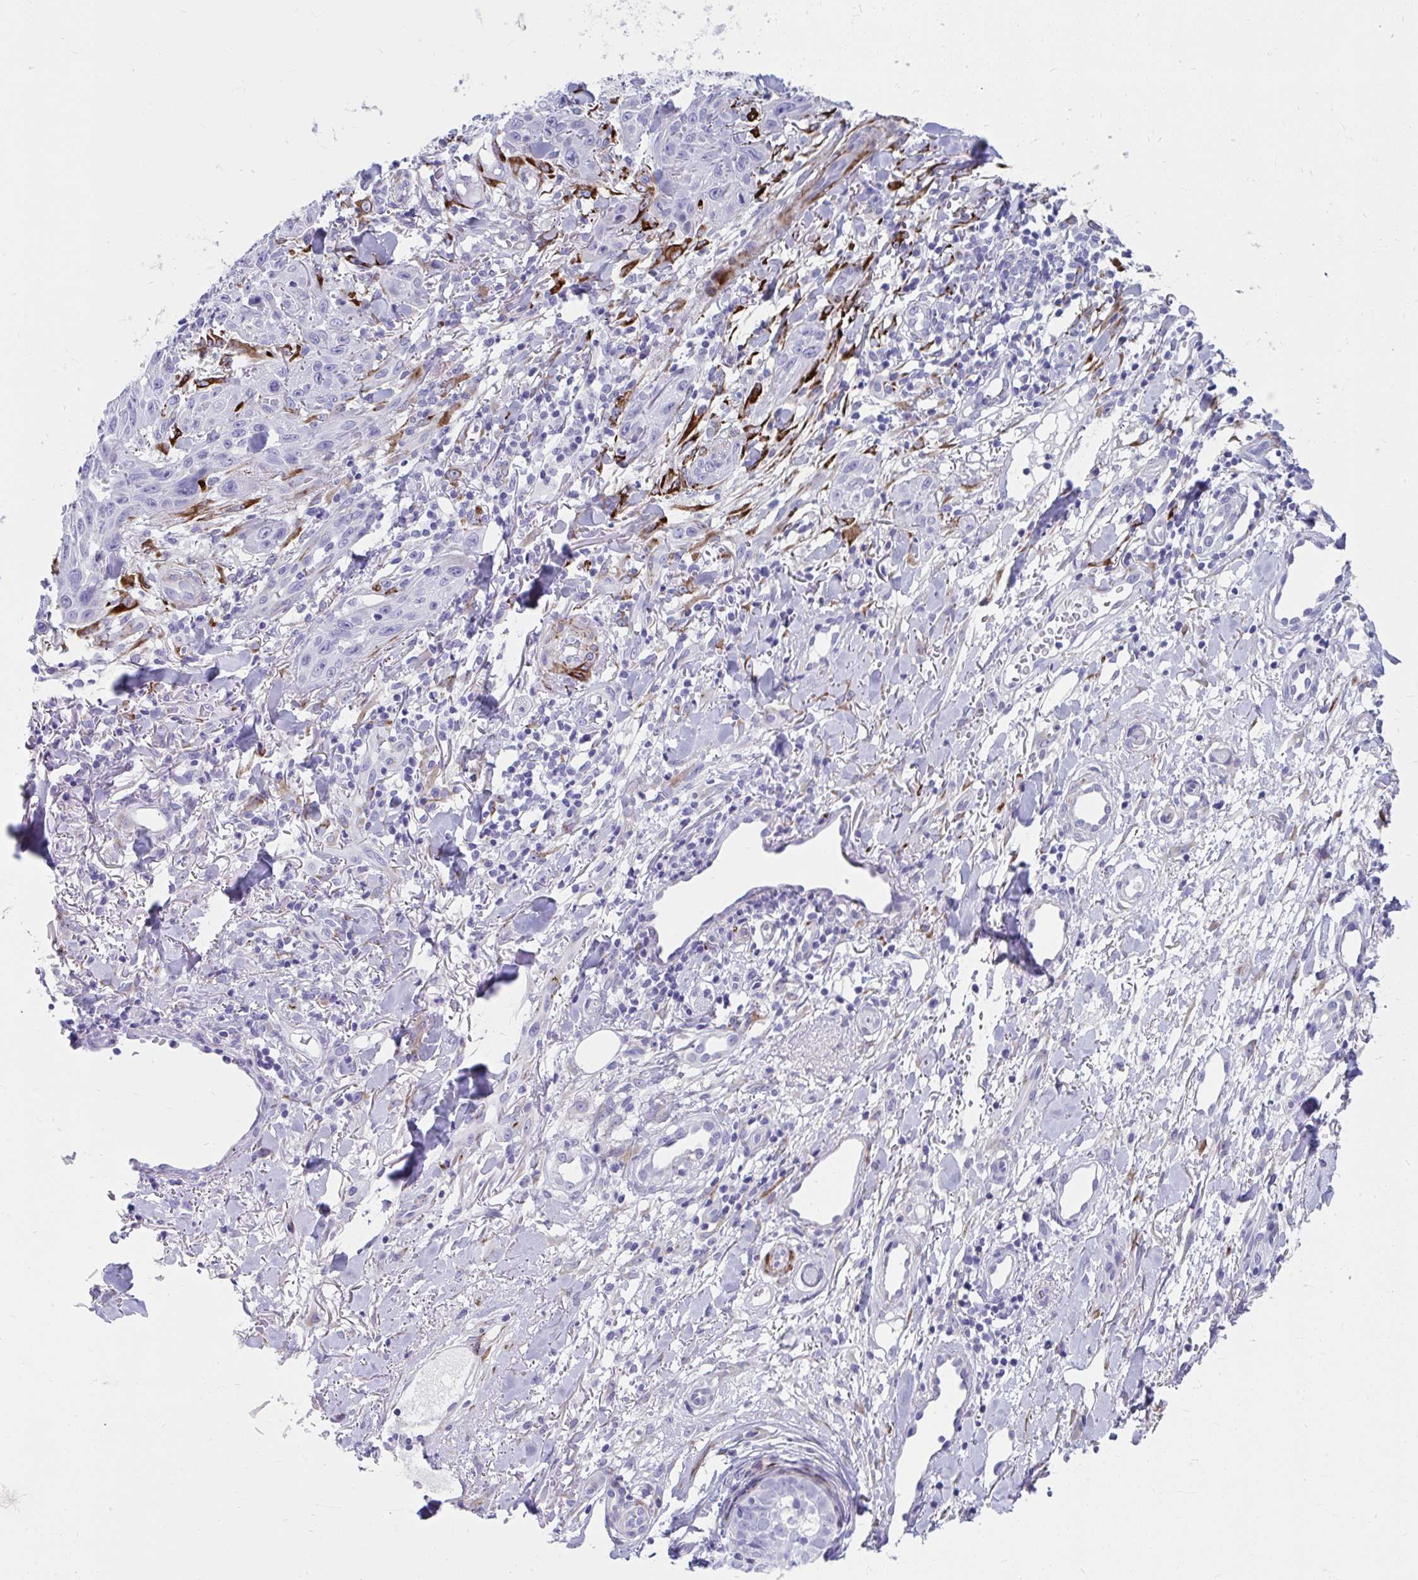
{"staining": {"intensity": "negative", "quantity": "none", "location": "none"}, "tissue": "skin cancer", "cell_type": "Tumor cells", "image_type": "cancer", "snomed": [{"axis": "morphology", "description": "Squamous cell carcinoma, NOS"}, {"axis": "topography", "description": "Skin"}], "caption": "The photomicrograph exhibits no staining of tumor cells in skin cancer (squamous cell carcinoma).", "gene": "GRXCR2", "patient": {"sex": "male", "age": 86}}